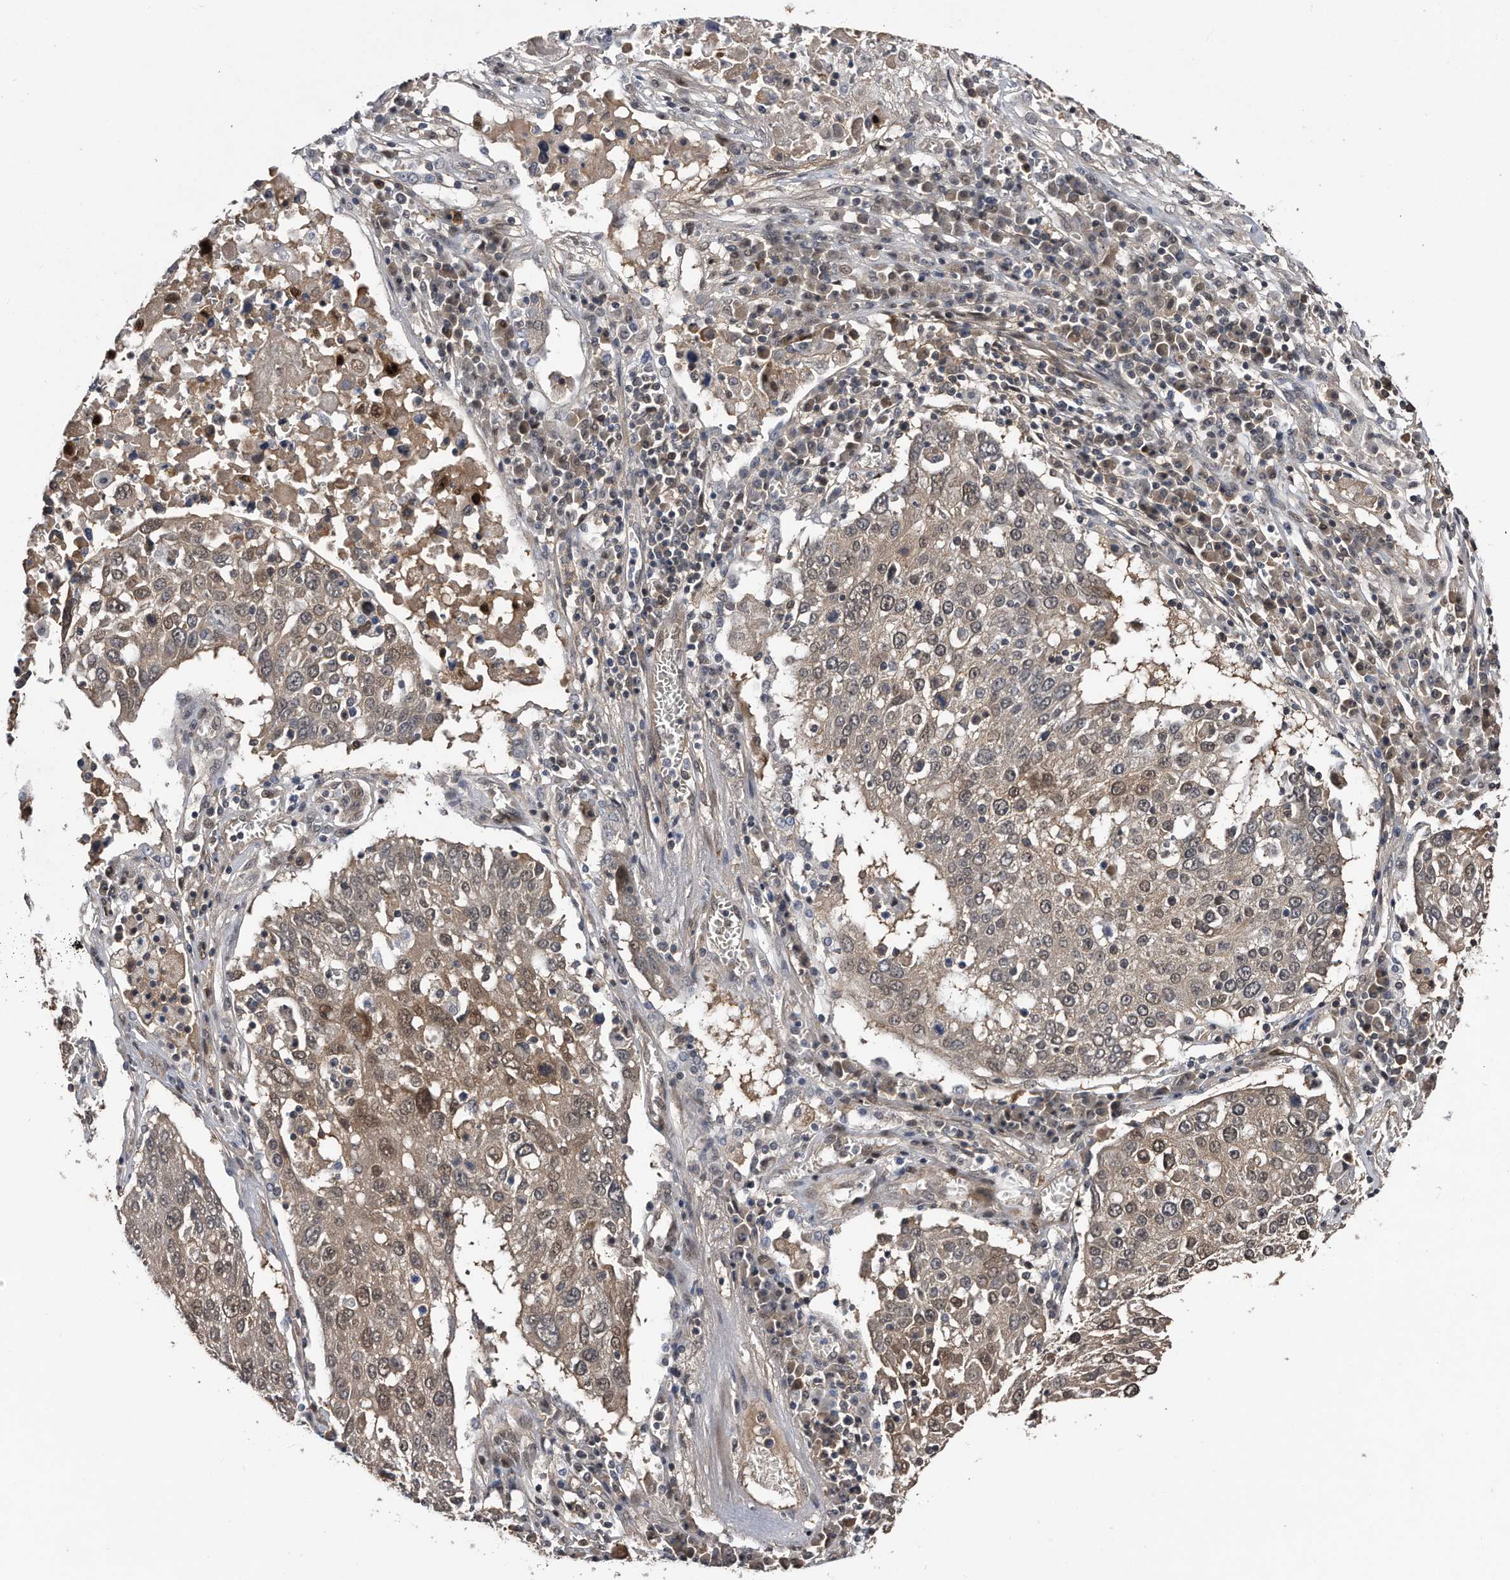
{"staining": {"intensity": "moderate", "quantity": "25%-75%", "location": "cytoplasmic/membranous,nuclear"}, "tissue": "lung cancer", "cell_type": "Tumor cells", "image_type": "cancer", "snomed": [{"axis": "morphology", "description": "Squamous cell carcinoma, NOS"}, {"axis": "topography", "description": "Lung"}], "caption": "Human lung cancer (squamous cell carcinoma) stained for a protein (brown) demonstrates moderate cytoplasmic/membranous and nuclear positive staining in about 25%-75% of tumor cells.", "gene": "RAD23B", "patient": {"sex": "male", "age": 65}}